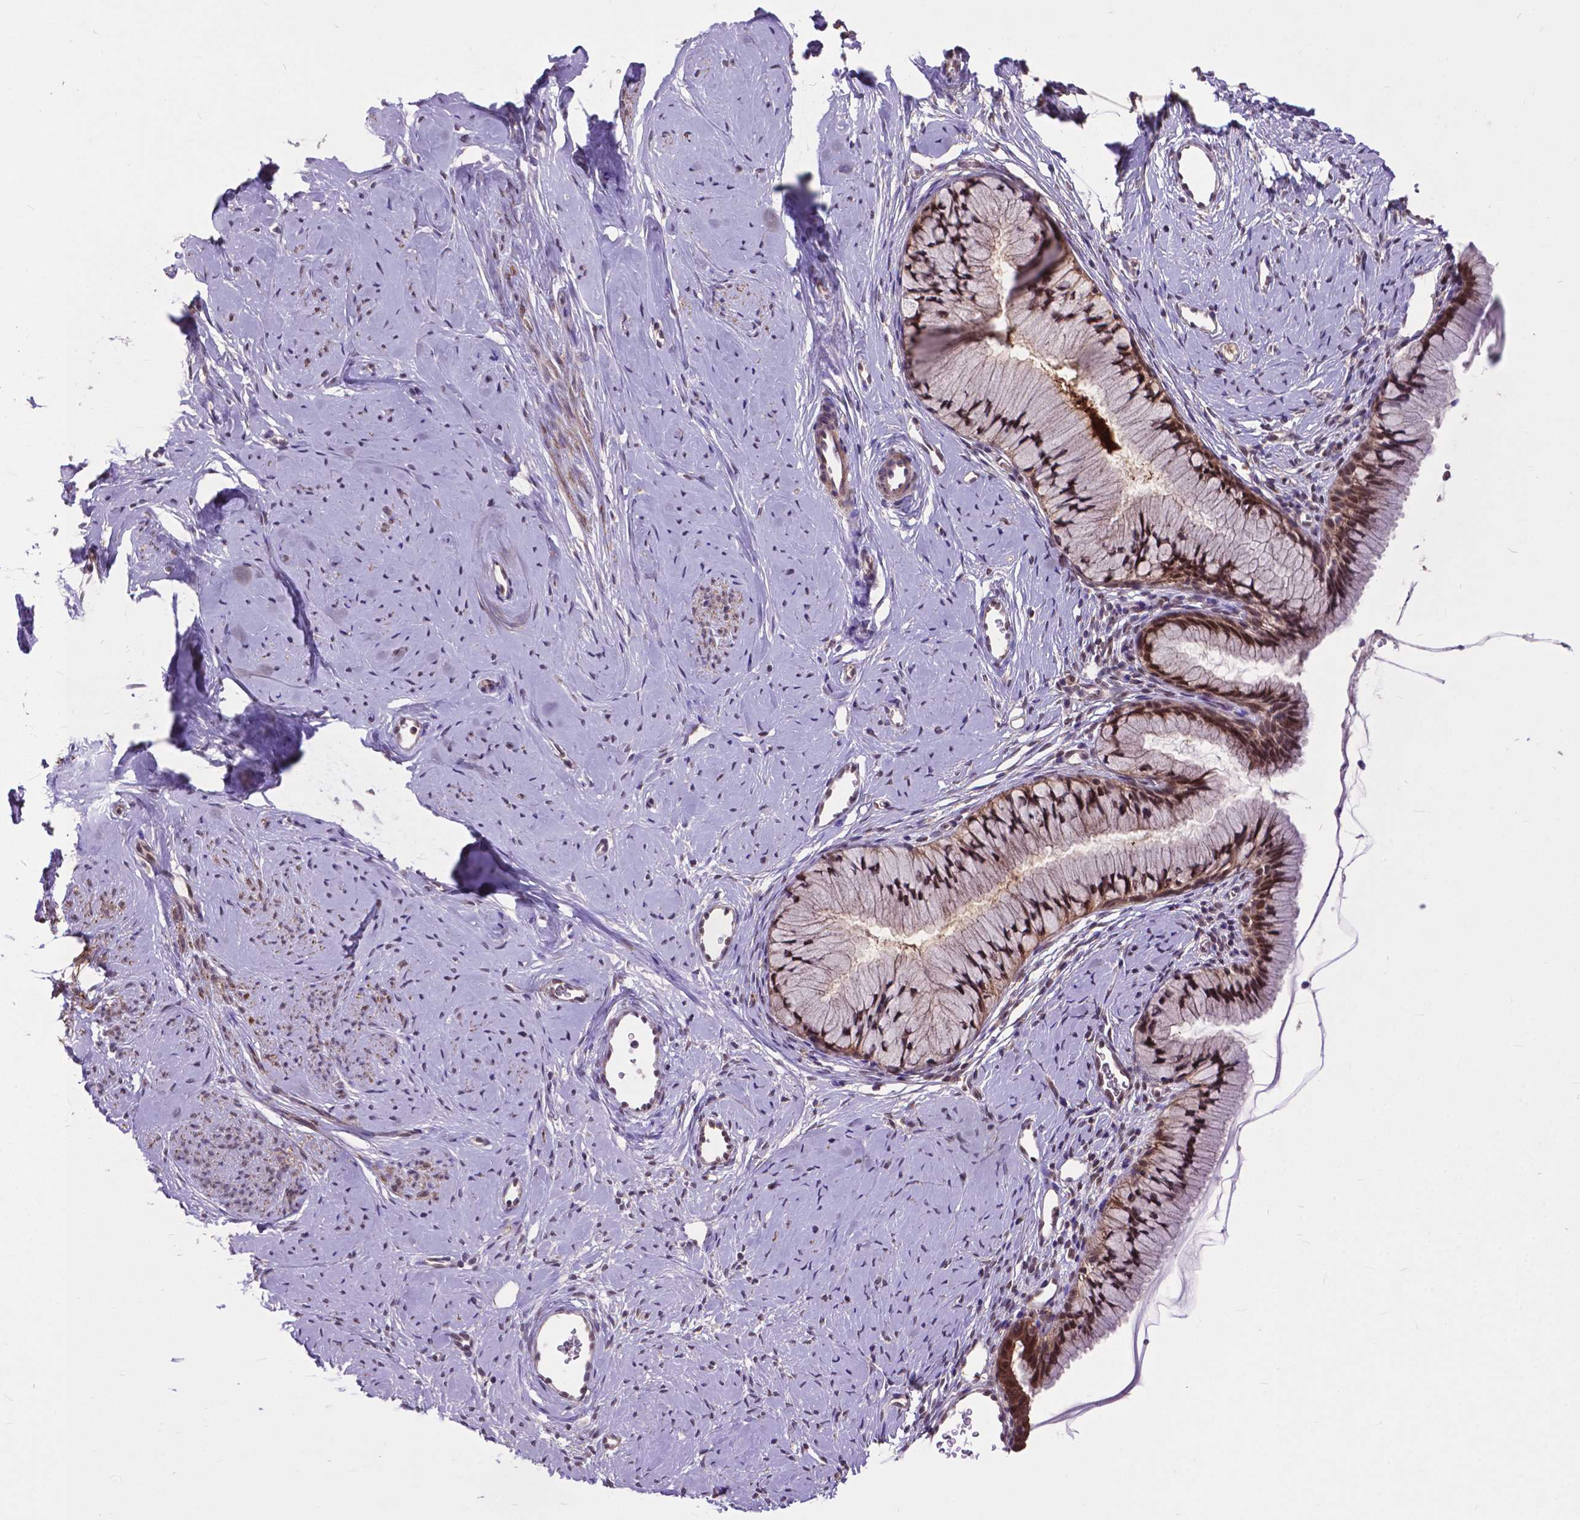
{"staining": {"intensity": "moderate", "quantity": ">75%", "location": "cytoplasmic/membranous,nuclear"}, "tissue": "cervix", "cell_type": "Glandular cells", "image_type": "normal", "snomed": [{"axis": "morphology", "description": "Normal tissue, NOS"}, {"axis": "topography", "description": "Cervix"}], "caption": "Approximately >75% of glandular cells in normal cervix show moderate cytoplasmic/membranous,nuclear protein positivity as visualized by brown immunohistochemical staining.", "gene": "OTUB1", "patient": {"sex": "female", "age": 40}}